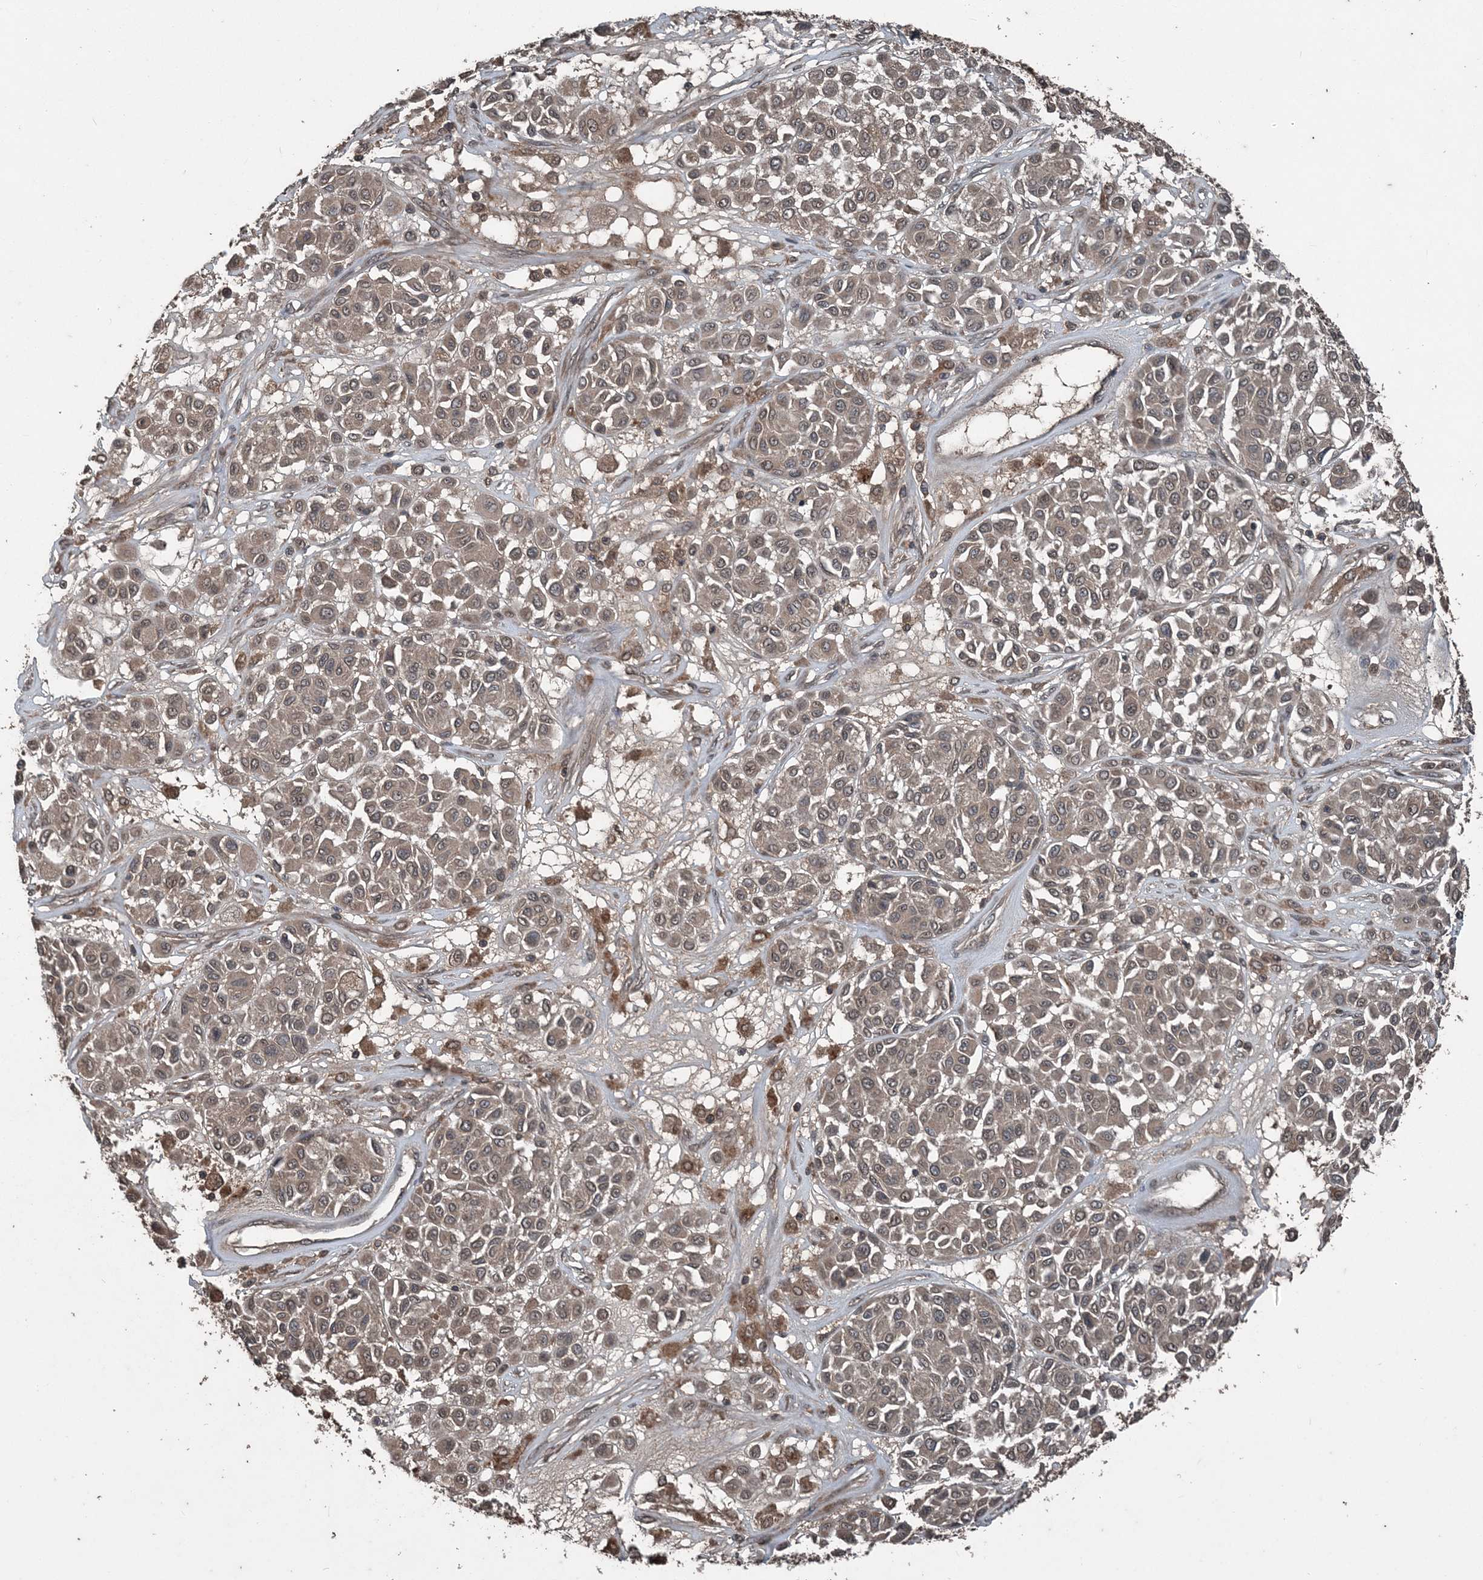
{"staining": {"intensity": "weak", "quantity": ">75%", "location": "cytoplasmic/membranous"}, "tissue": "melanoma", "cell_type": "Tumor cells", "image_type": "cancer", "snomed": [{"axis": "morphology", "description": "Malignant melanoma, Metastatic site"}, {"axis": "topography", "description": "Soft tissue"}], "caption": "Immunohistochemical staining of malignant melanoma (metastatic site) exhibits weak cytoplasmic/membranous protein expression in about >75% of tumor cells.", "gene": "CFL1", "patient": {"sex": "male", "age": 41}}